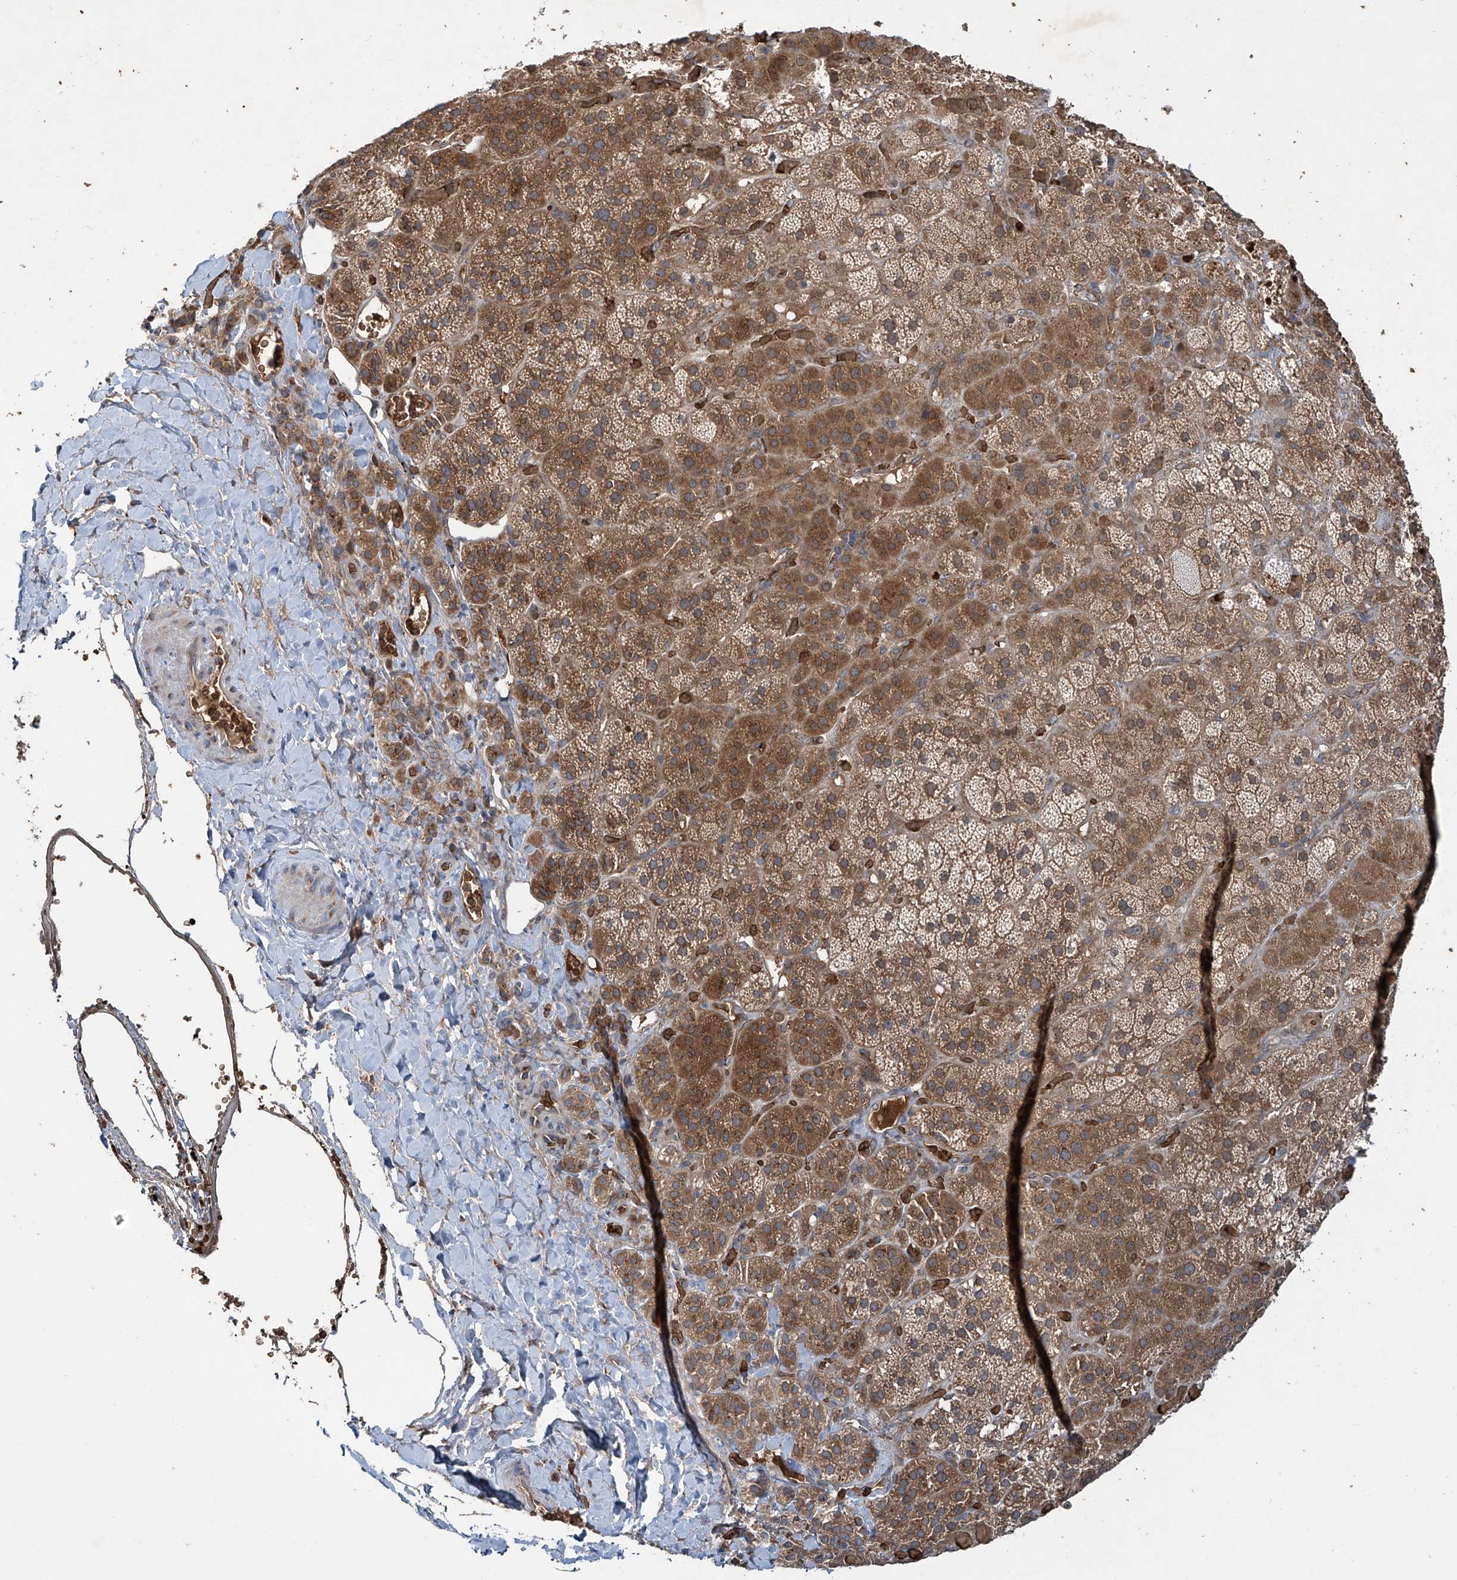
{"staining": {"intensity": "moderate", "quantity": ">75%", "location": "cytoplasmic/membranous"}, "tissue": "adrenal gland", "cell_type": "Glandular cells", "image_type": "normal", "snomed": [{"axis": "morphology", "description": "Normal tissue, NOS"}, {"axis": "topography", "description": "Adrenal gland"}], "caption": "IHC histopathology image of unremarkable adrenal gland: human adrenal gland stained using immunohistochemistry (IHC) displays medium levels of moderate protein expression localized specifically in the cytoplasmic/membranous of glandular cells, appearing as a cytoplasmic/membranous brown color.", "gene": "ZDHHC9", "patient": {"sex": "male", "age": 57}}